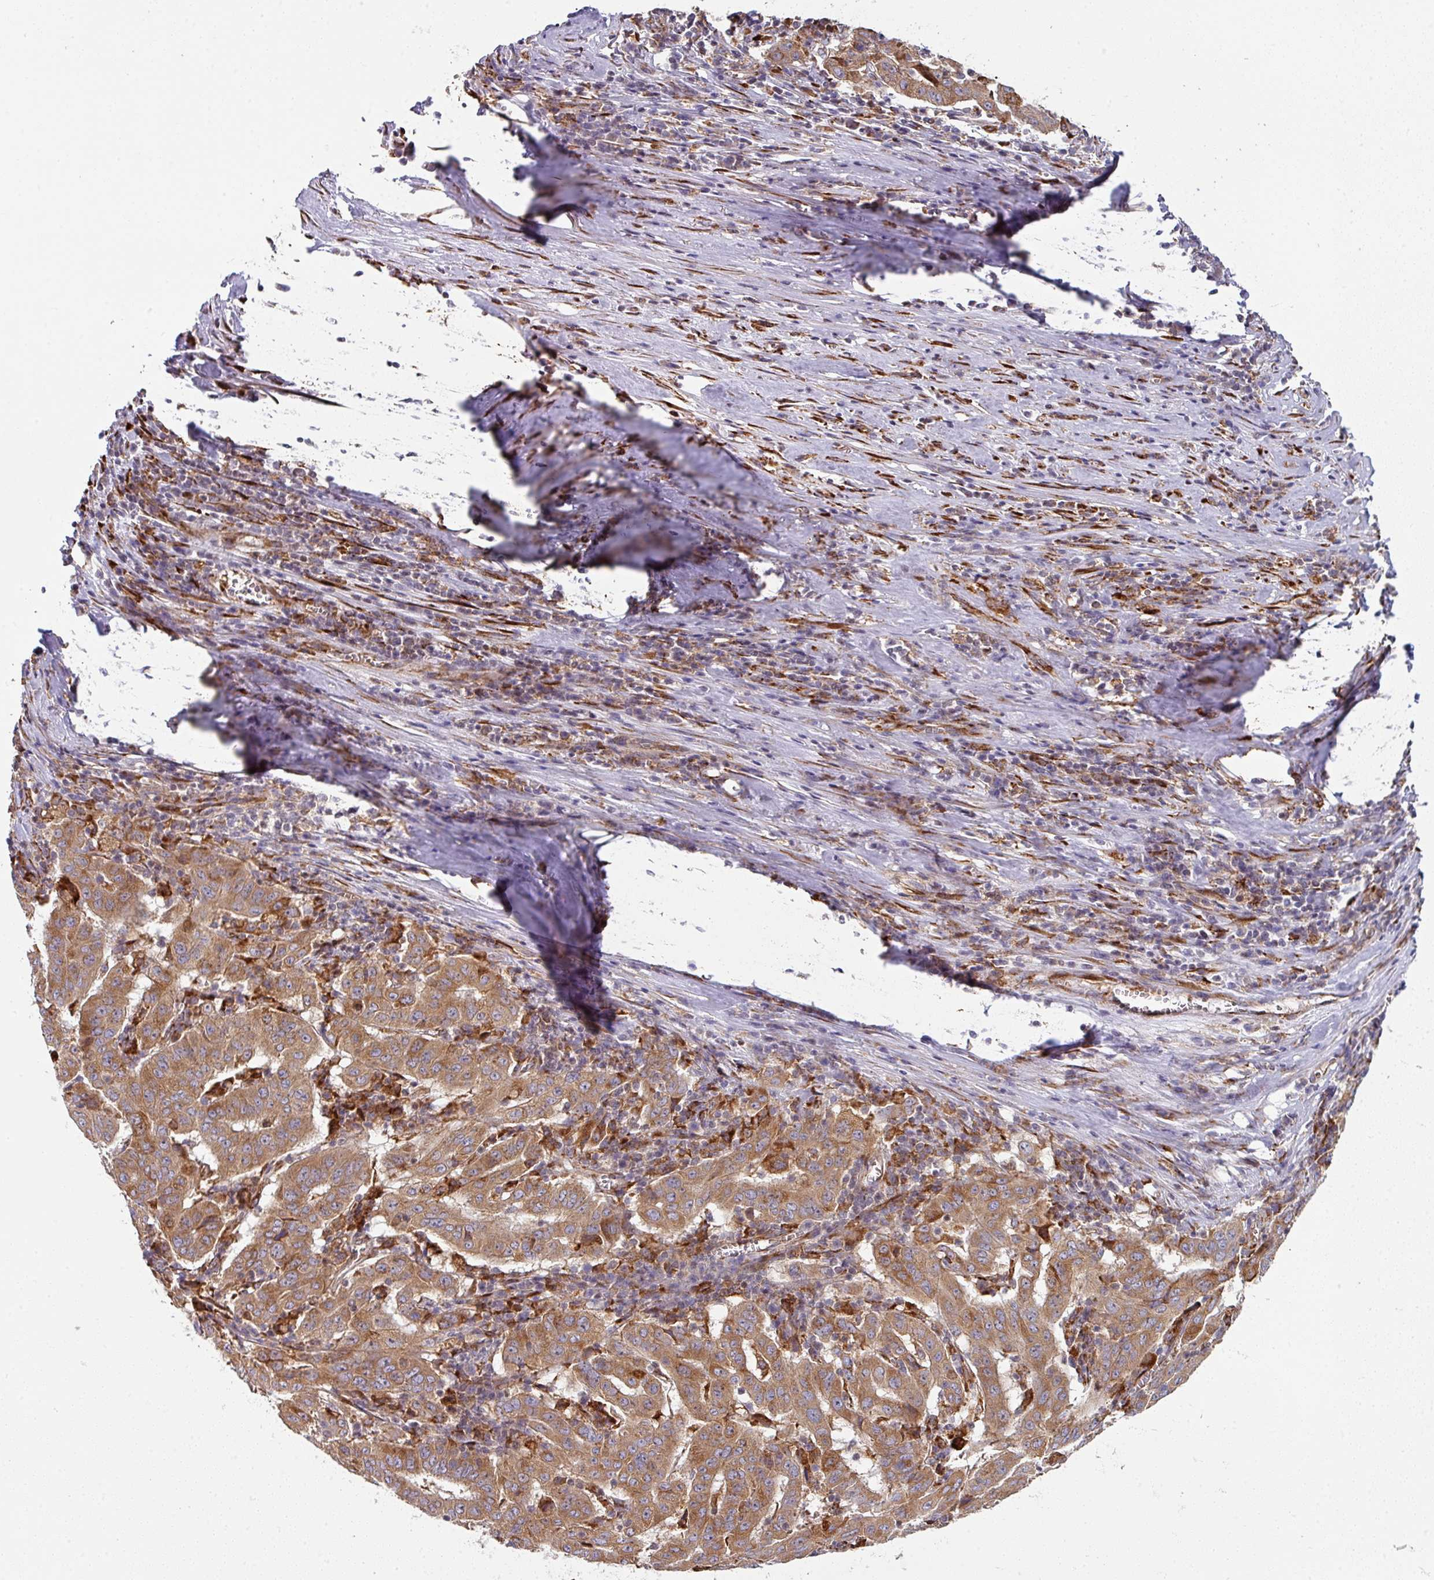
{"staining": {"intensity": "moderate", "quantity": ">75%", "location": "cytoplasmic/membranous"}, "tissue": "pancreatic cancer", "cell_type": "Tumor cells", "image_type": "cancer", "snomed": [{"axis": "morphology", "description": "Adenocarcinoma, NOS"}, {"axis": "topography", "description": "Pancreas"}], "caption": "Immunohistochemistry photomicrograph of neoplastic tissue: human pancreatic cancer (adenocarcinoma) stained using immunohistochemistry demonstrates medium levels of moderate protein expression localized specifically in the cytoplasmic/membranous of tumor cells, appearing as a cytoplasmic/membranous brown color.", "gene": "ZNF268", "patient": {"sex": "male", "age": 63}}